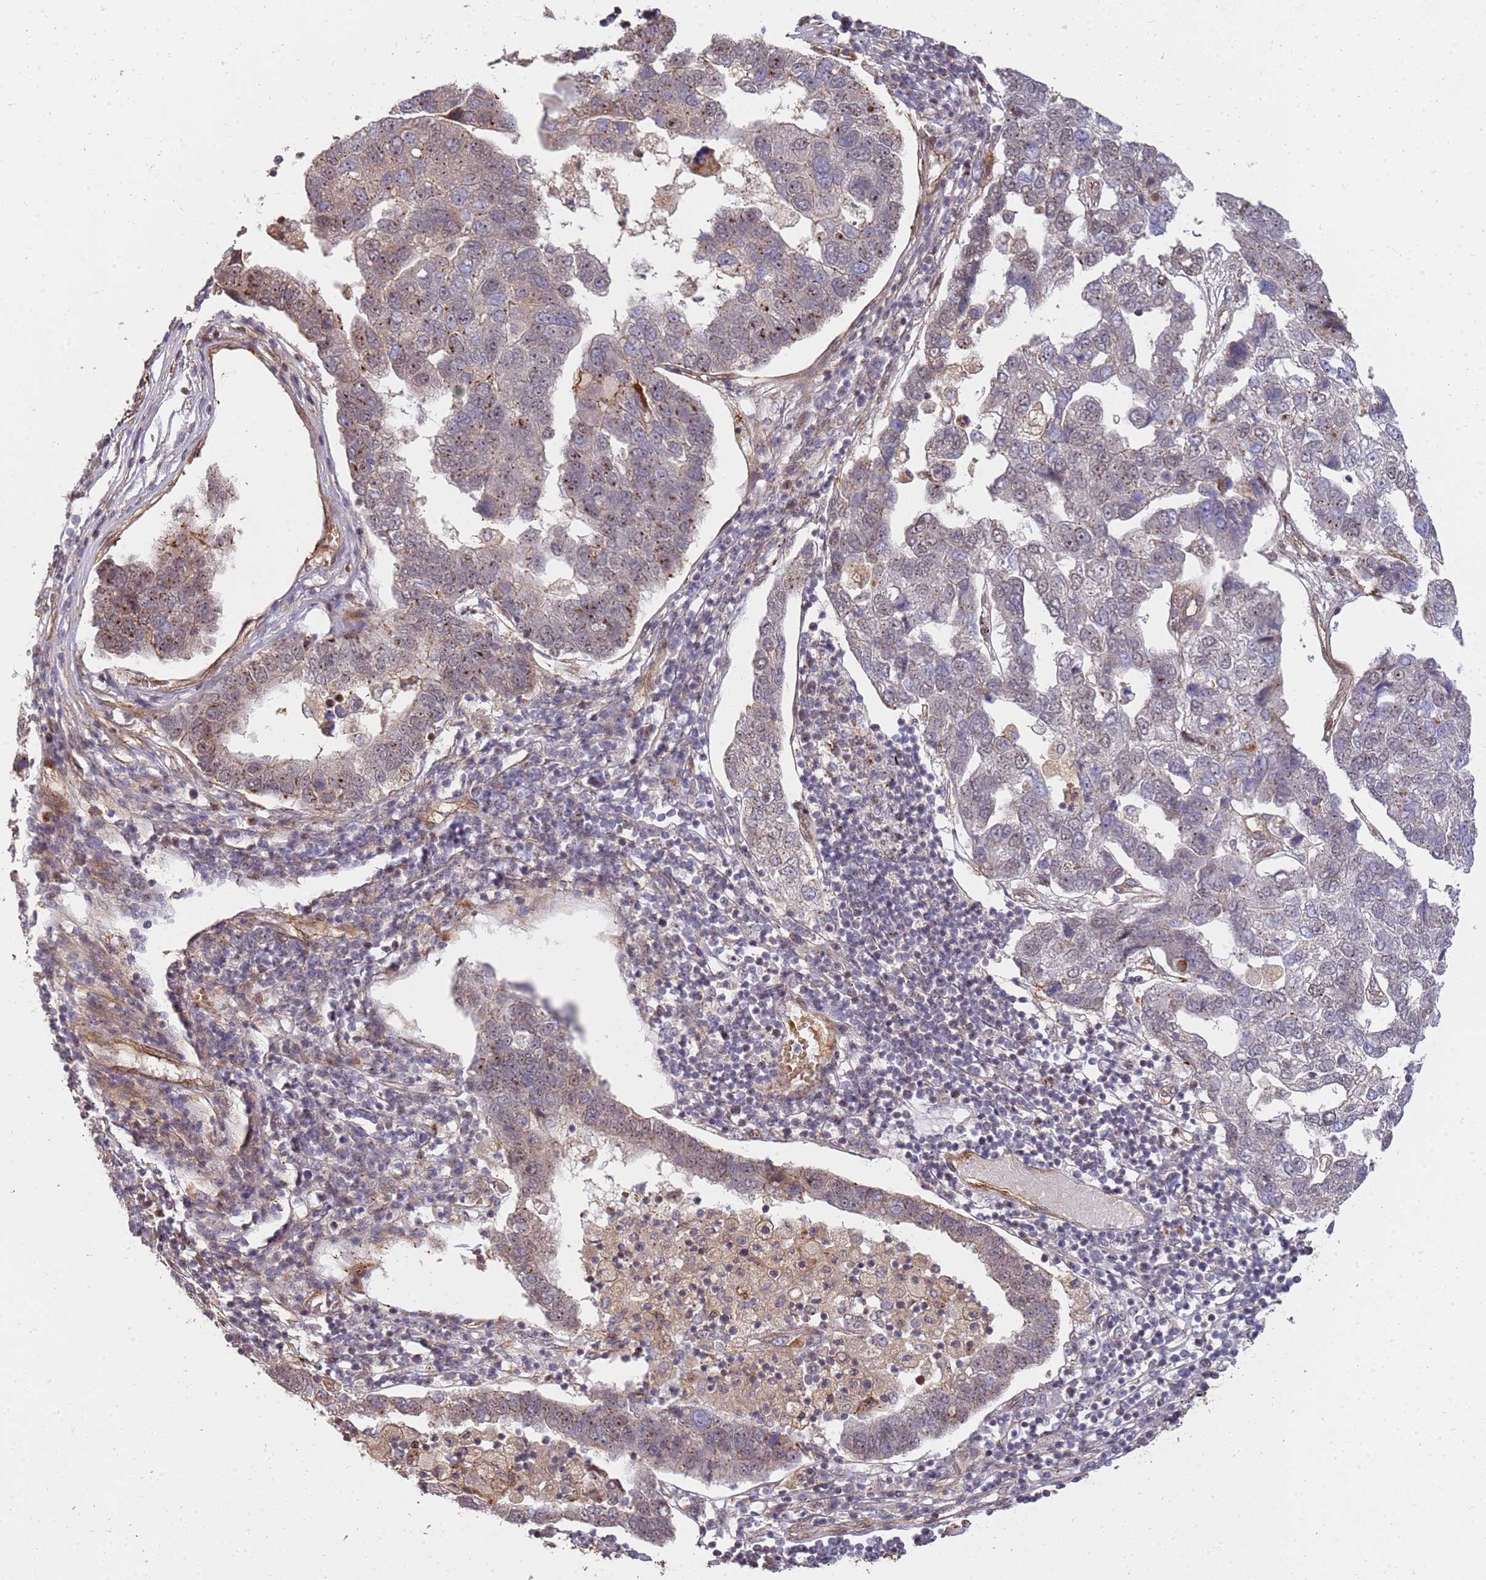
{"staining": {"intensity": "moderate", "quantity": "25%-75%", "location": "nuclear"}, "tissue": "pancreatic cancer", "cell_type": "Tumor cells", "image_type": "cancer", "snomed": [{"axis": "morphology", "description": "Adenocarcinoma, NOS"}, {"axis": "topography", "description": "Pancreas"}], "caption": "Human adenocarcinoma (pancreatic) stained for a protein (brown) shows moderate nuclear positive staining in approximately 25%-75% of tumor cells.", "gene": "ST18", "patient": {"sex": "female", "age": 61}}